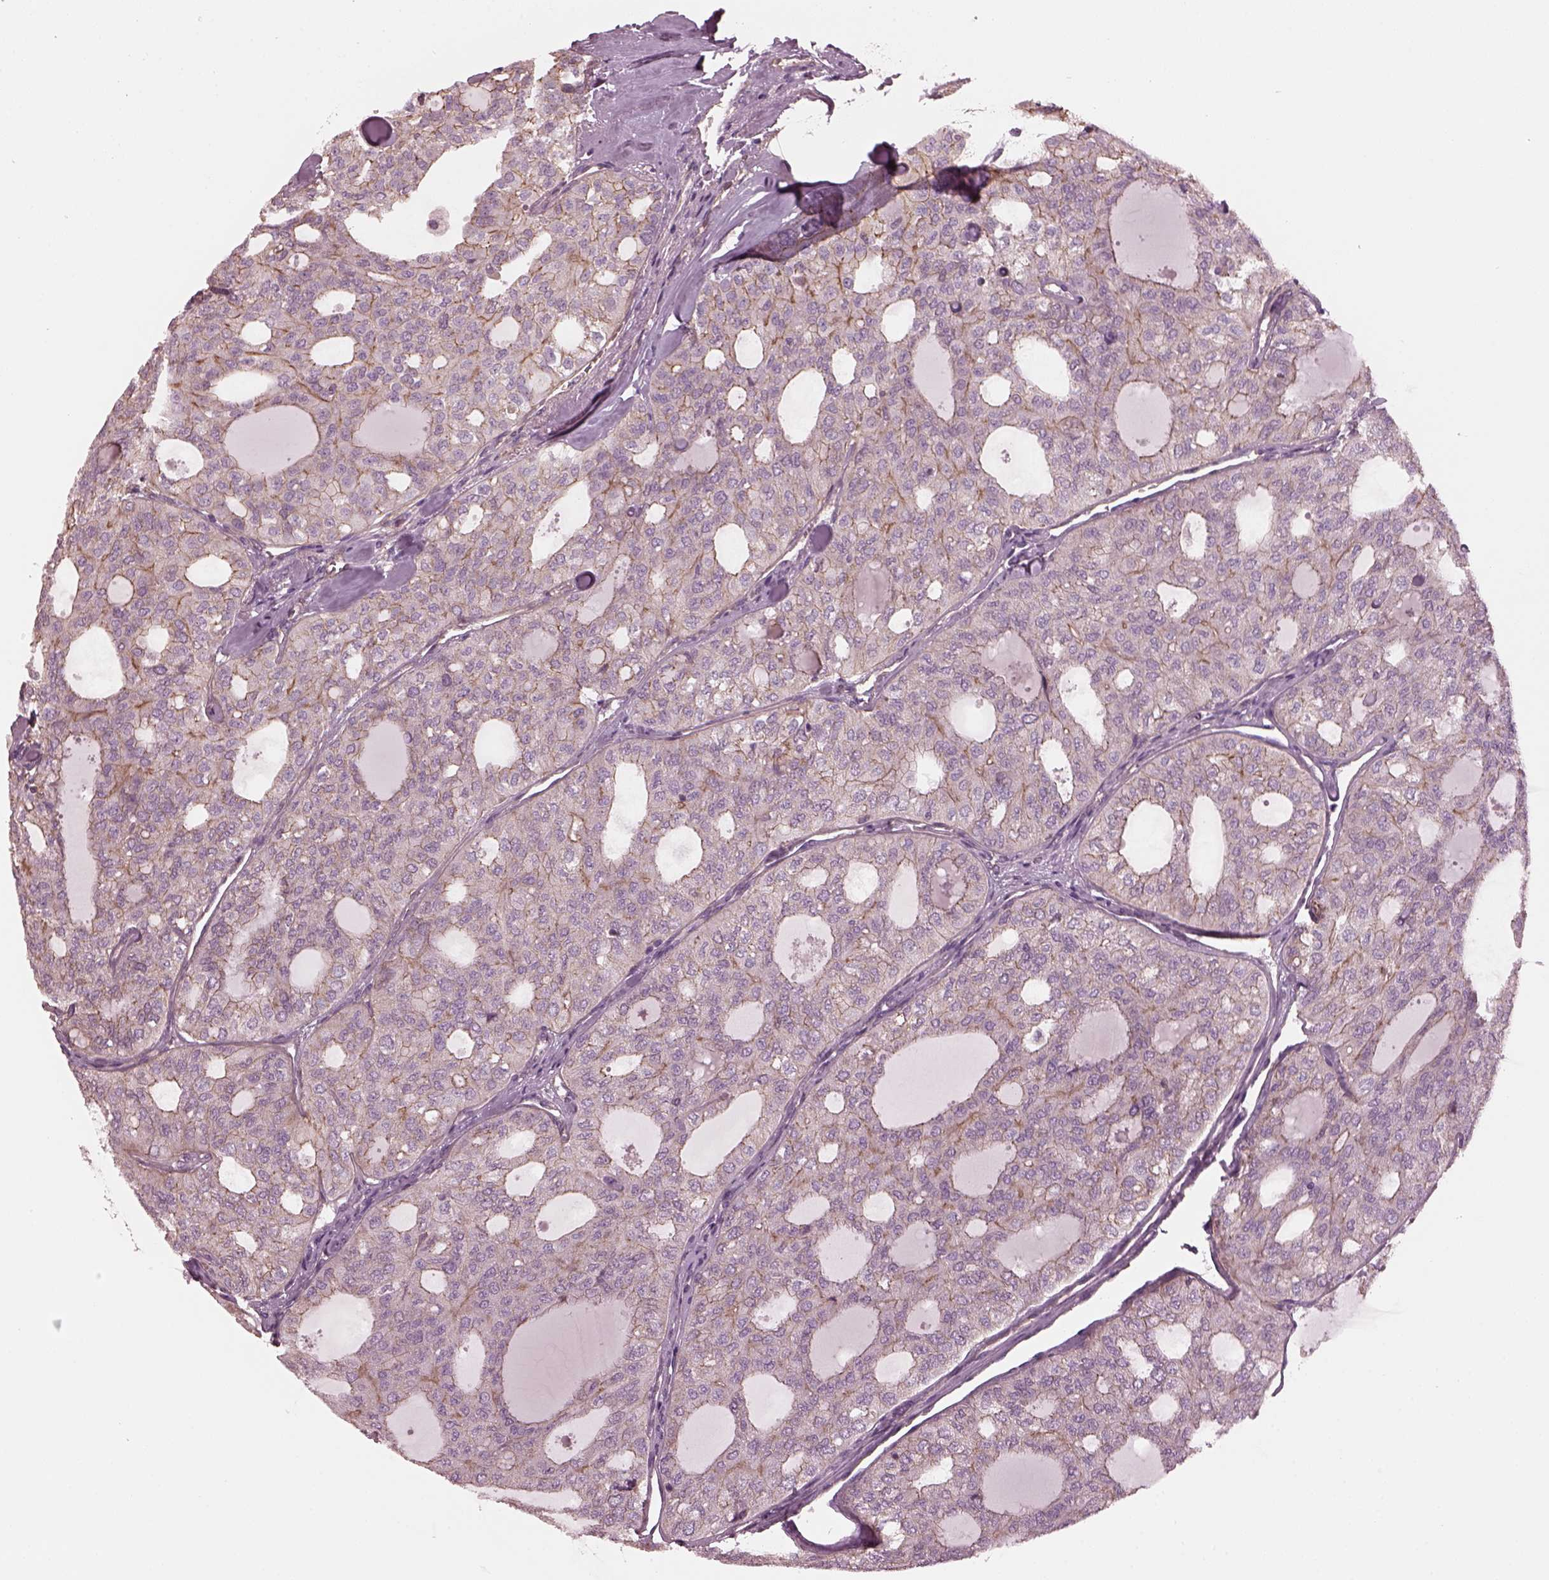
{"staining": {"intensity": "moderate", "quantity": "25%-75%", "location": "cytoplasmic/membranous"}, "tissue": "thyroid cancer", "cell_type": "Tumor cells", "image_type": "cancer", "snomed": [{"axis": "morphology", "description": "Follicular adenoma carcinoma, NOS"}, {"axis": "topography", "description": "Thyroid gland"}], "caption": "Protein staining of thyroid cancer tissue displays moderate cytoplasmic/membranous expression in about 25%-75% of tumor cells.", "gene": "ODAD1", "patient": {"sex": "male", "age": 75}}